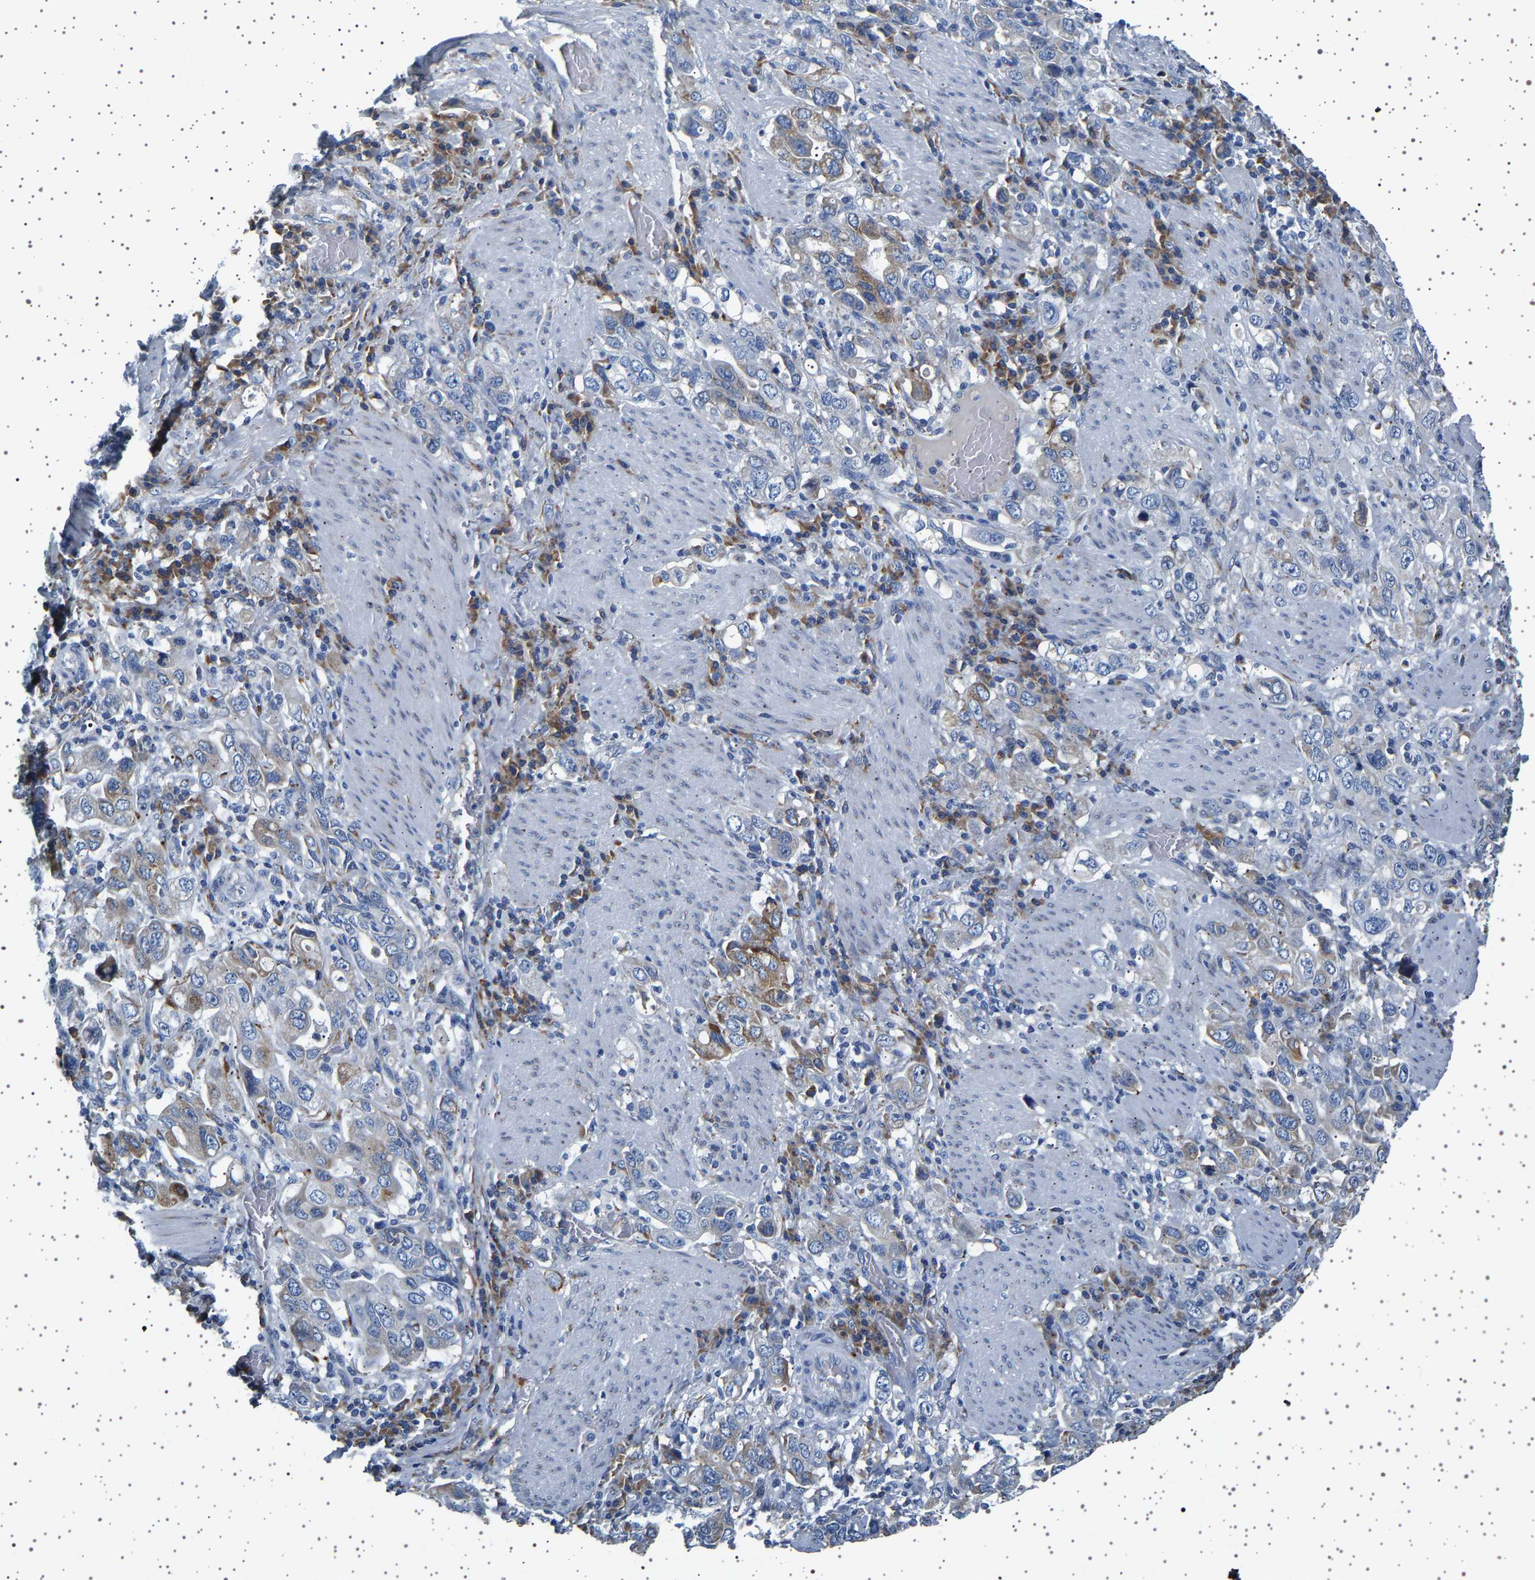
{"staining": {"intensity": "moderate", "quantity": "<25%", "location": "cytoplasmic/membranous"}, "tissue": "stomach cancer", "cell_type": "Tumor cells", "image_type": "cancer", "snomed": [{"axis": "morphology", "description": "Adenocarcinoma, NOS"}, {"axis": "topography", "description": "Stomach, upper"}], "caption": "Immunohistochemical staining of human adenocarcinoma (stomach) exhibits low levels of moderate cytoplasmic/membranous expression in about <25% of tumor cells.", "gene": "FTCD", "patient": {"sex": "male", "age": 62}}